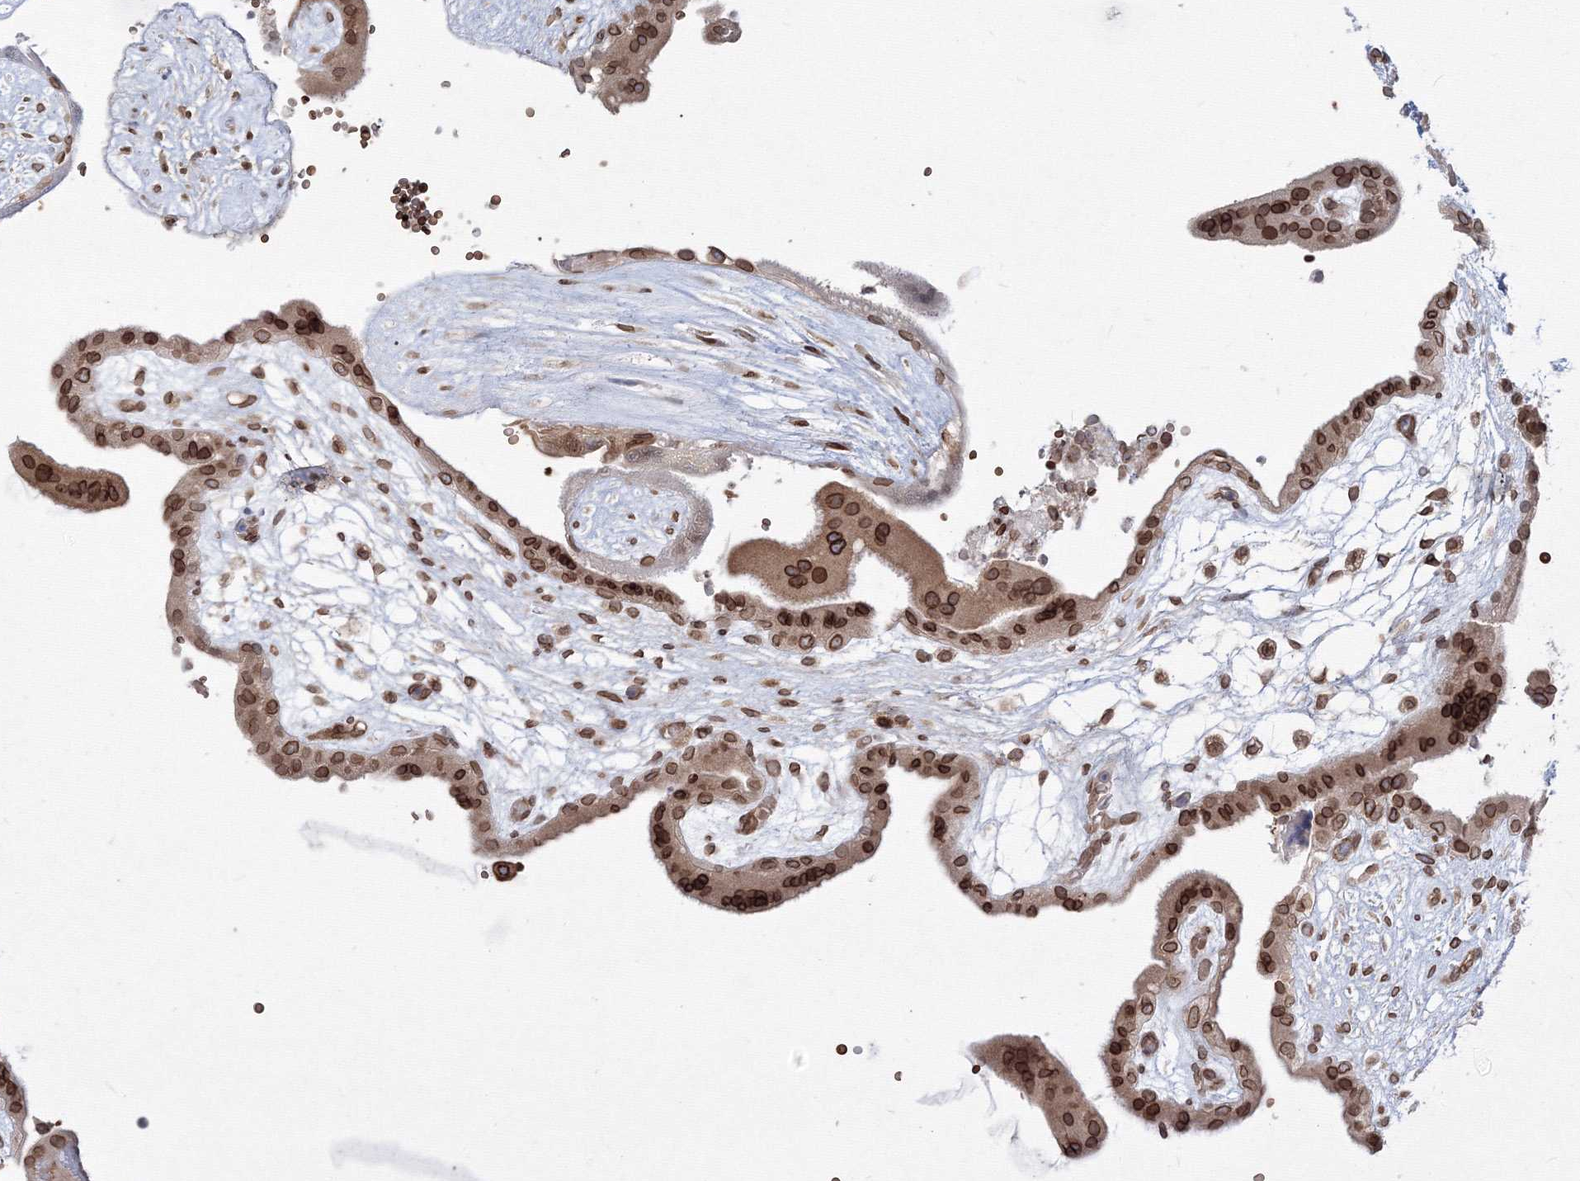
{"staining": {"intensity": "moderate", "quantity": ">75%", "location": "cytoplasmic/membranous,nuclear"}, "tissue": "placenta", "cell_type": "Decidual cells", "image_type": "normal", "snomed": [{"axis": "morphology", "description": "Normal tissue, NOS"}, {"axis": "topography", "description": "Placenta"}], "caption": "Benign placenta was stained to show a protein in brown. There is medium levels of moderate cytoplasmic/membranous,nuclear expression in about >75% of decidual cells. The staining was performed using DAB (3,3'-diaminobenzidine) to visualize the protein expression in brown, while the nuclei were stained in blue with hematoxylin (Magnification: 20x).", "gene": "DNAJB2", "patient": {"sex": "female", "age": 18}}